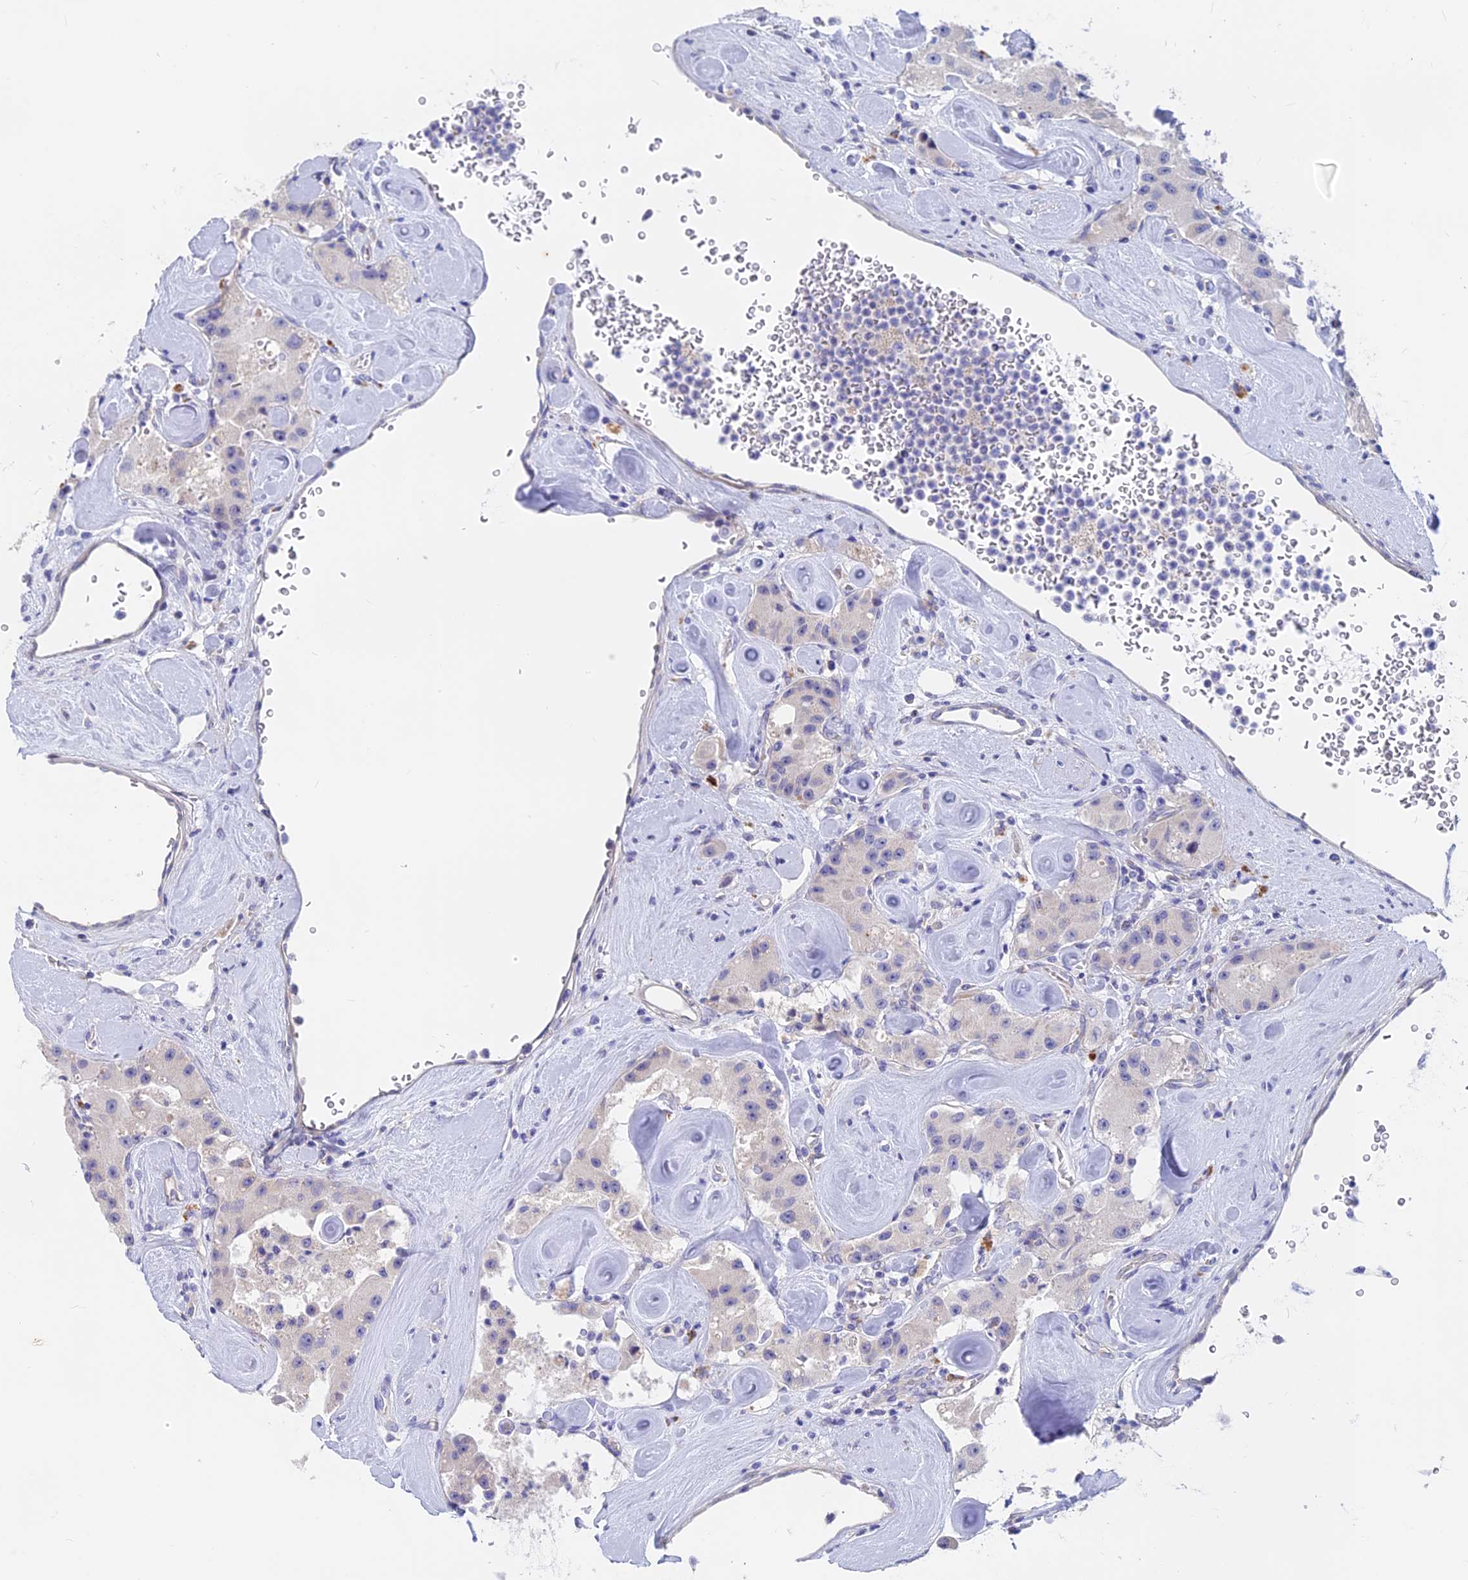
{"staining": {"intensity": "negative", "quantity": "none", "location": "none"}, "tissue": "carcinoid", "cell_type": "Tumor cells", "image_type": "cancer", "snomed": [{"axis": "morphology", "description": "Carcinoid, malignant, NOS"}, {"axis": "topography", "description": "Pancreas"}], "caption": "Carcinoid (malignant) was stained to show a protein in brown. There is no significant positivity in tumor cells. (Brightfield microscopy of DAB (3,3'-diaminobenzidine) immunohistochemistry at high magnification).", "gene": "GLB1L", "patient": {"sex": "male", "age": 41}}